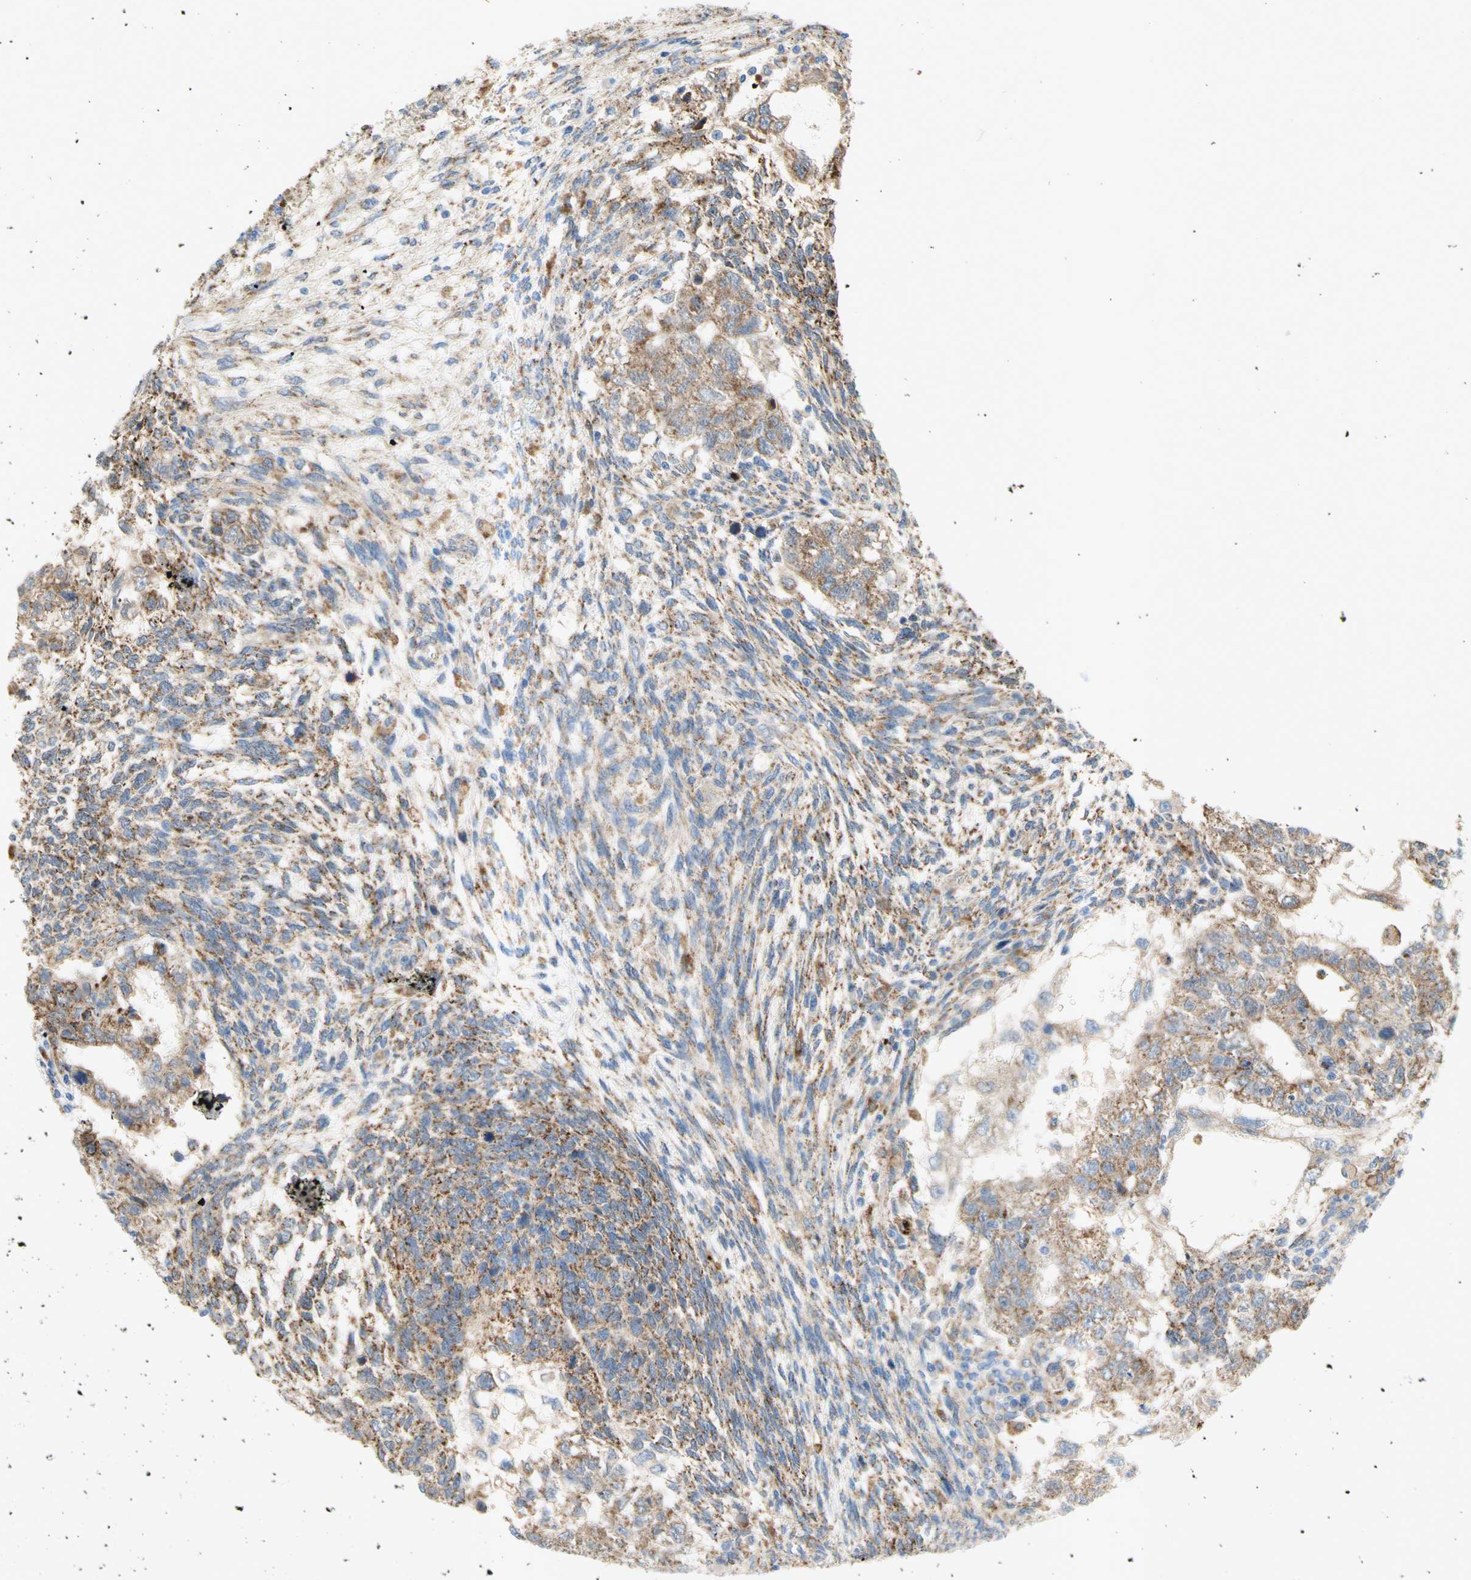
{"staining": {"intensity": "moderate", "quantity": ">75%", "location": "cytoplasmic/membranous"}, "tissue": "testis cancer", "cell_type": "Tumor cells", "image_type": "cancer", "snomed": [{"axis": "morphology", "description": "Normal tissue, NOS"}, {"axis": "morphology", "description": "Carcinoma, Embryonal, NOS"}, {"axis": "topography", "description": "Testis"}], "caption": "Protein expression analysis of human testis embryonal carcinoma reveals moderate cytoplasmic/membranous expression in about >75% of tumor cells.", "gene": "URB2", "patient": {"sex": "male", "age": 36}}